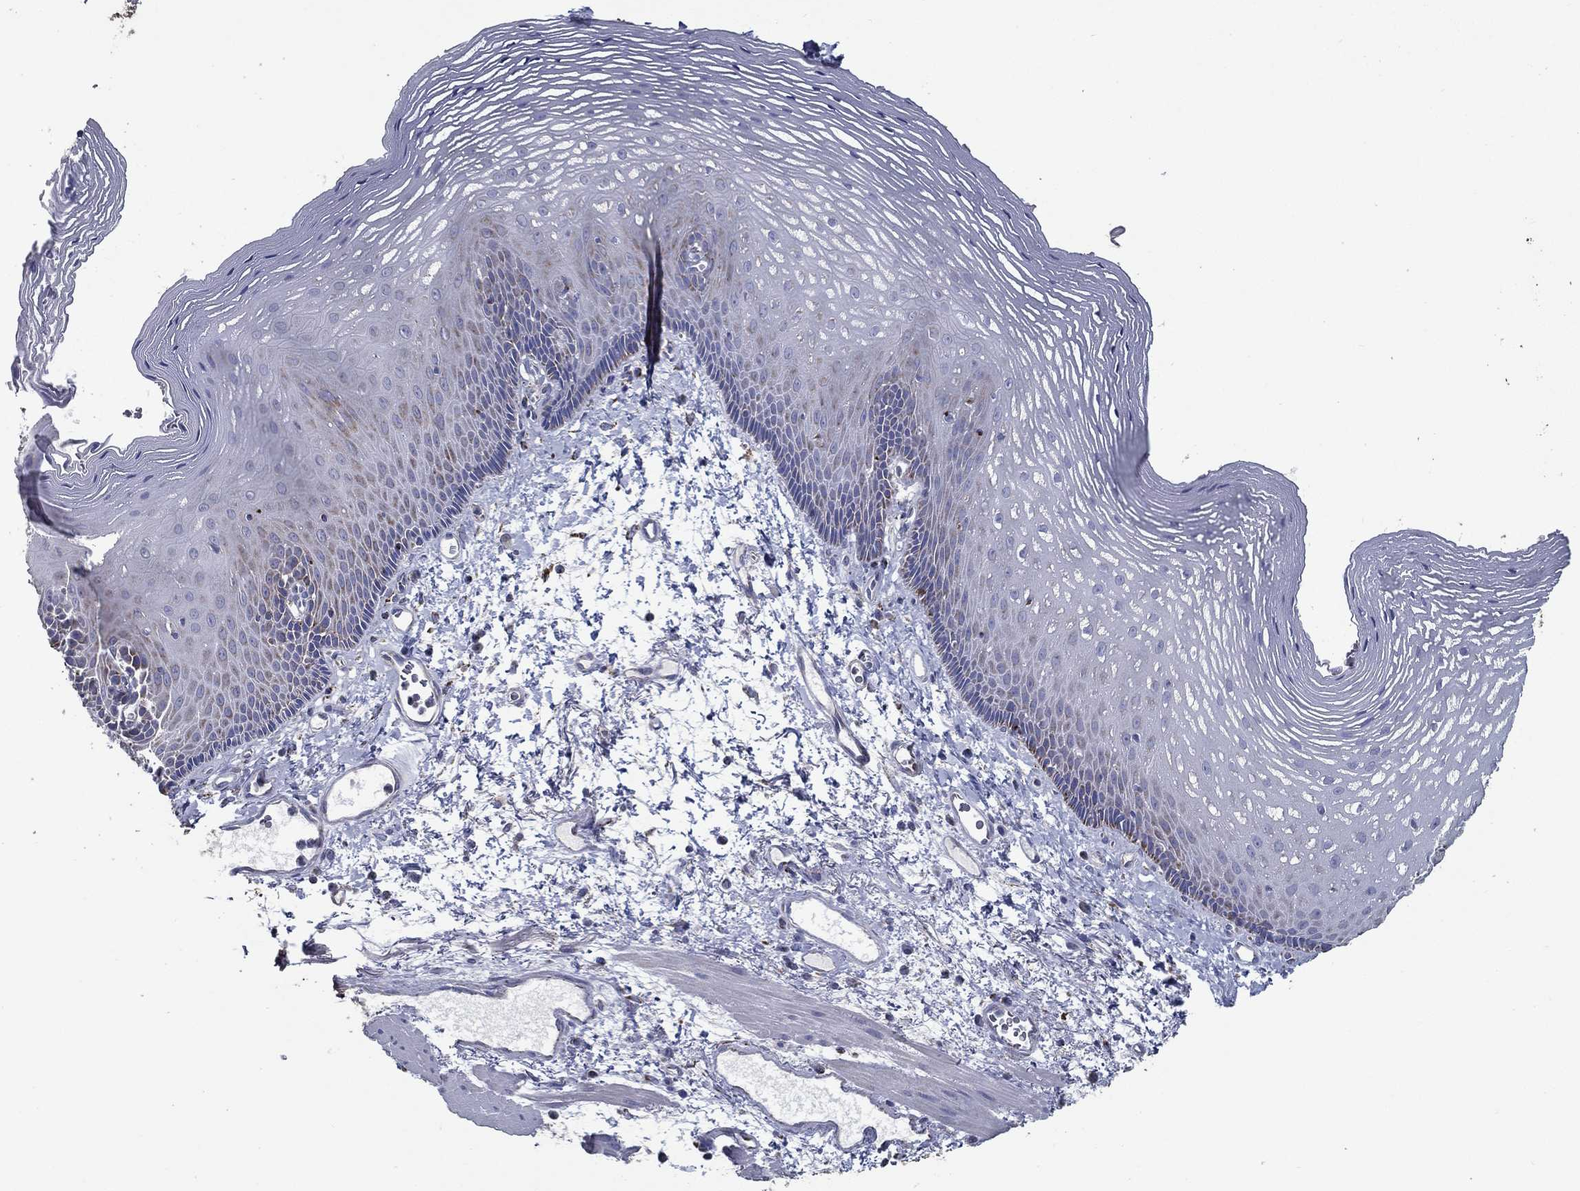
{"staining": {"intensity": "moderate", "quantity": "<25%", "location": "cytoplasmic/membranous"}, "tissue": "esophagus", "cell_type": "Squamous epithelial cells", "image_type": "normal", "snomed": [{"axis": "morphology", "description": "Normal tissue, NOS"}, {"axis": "topography", "description": "Esophagus"}], "caption": "Immunohistochemical staining of benign human esophagus exhibits <25% levels of moderate cytoplasmic/membranous protein staining in approximately <25% of squamous epithelial cells. Nuclei are stained in blue.", "gene": "SFXN1", "patient": {"sex": "male", "age": 76}}